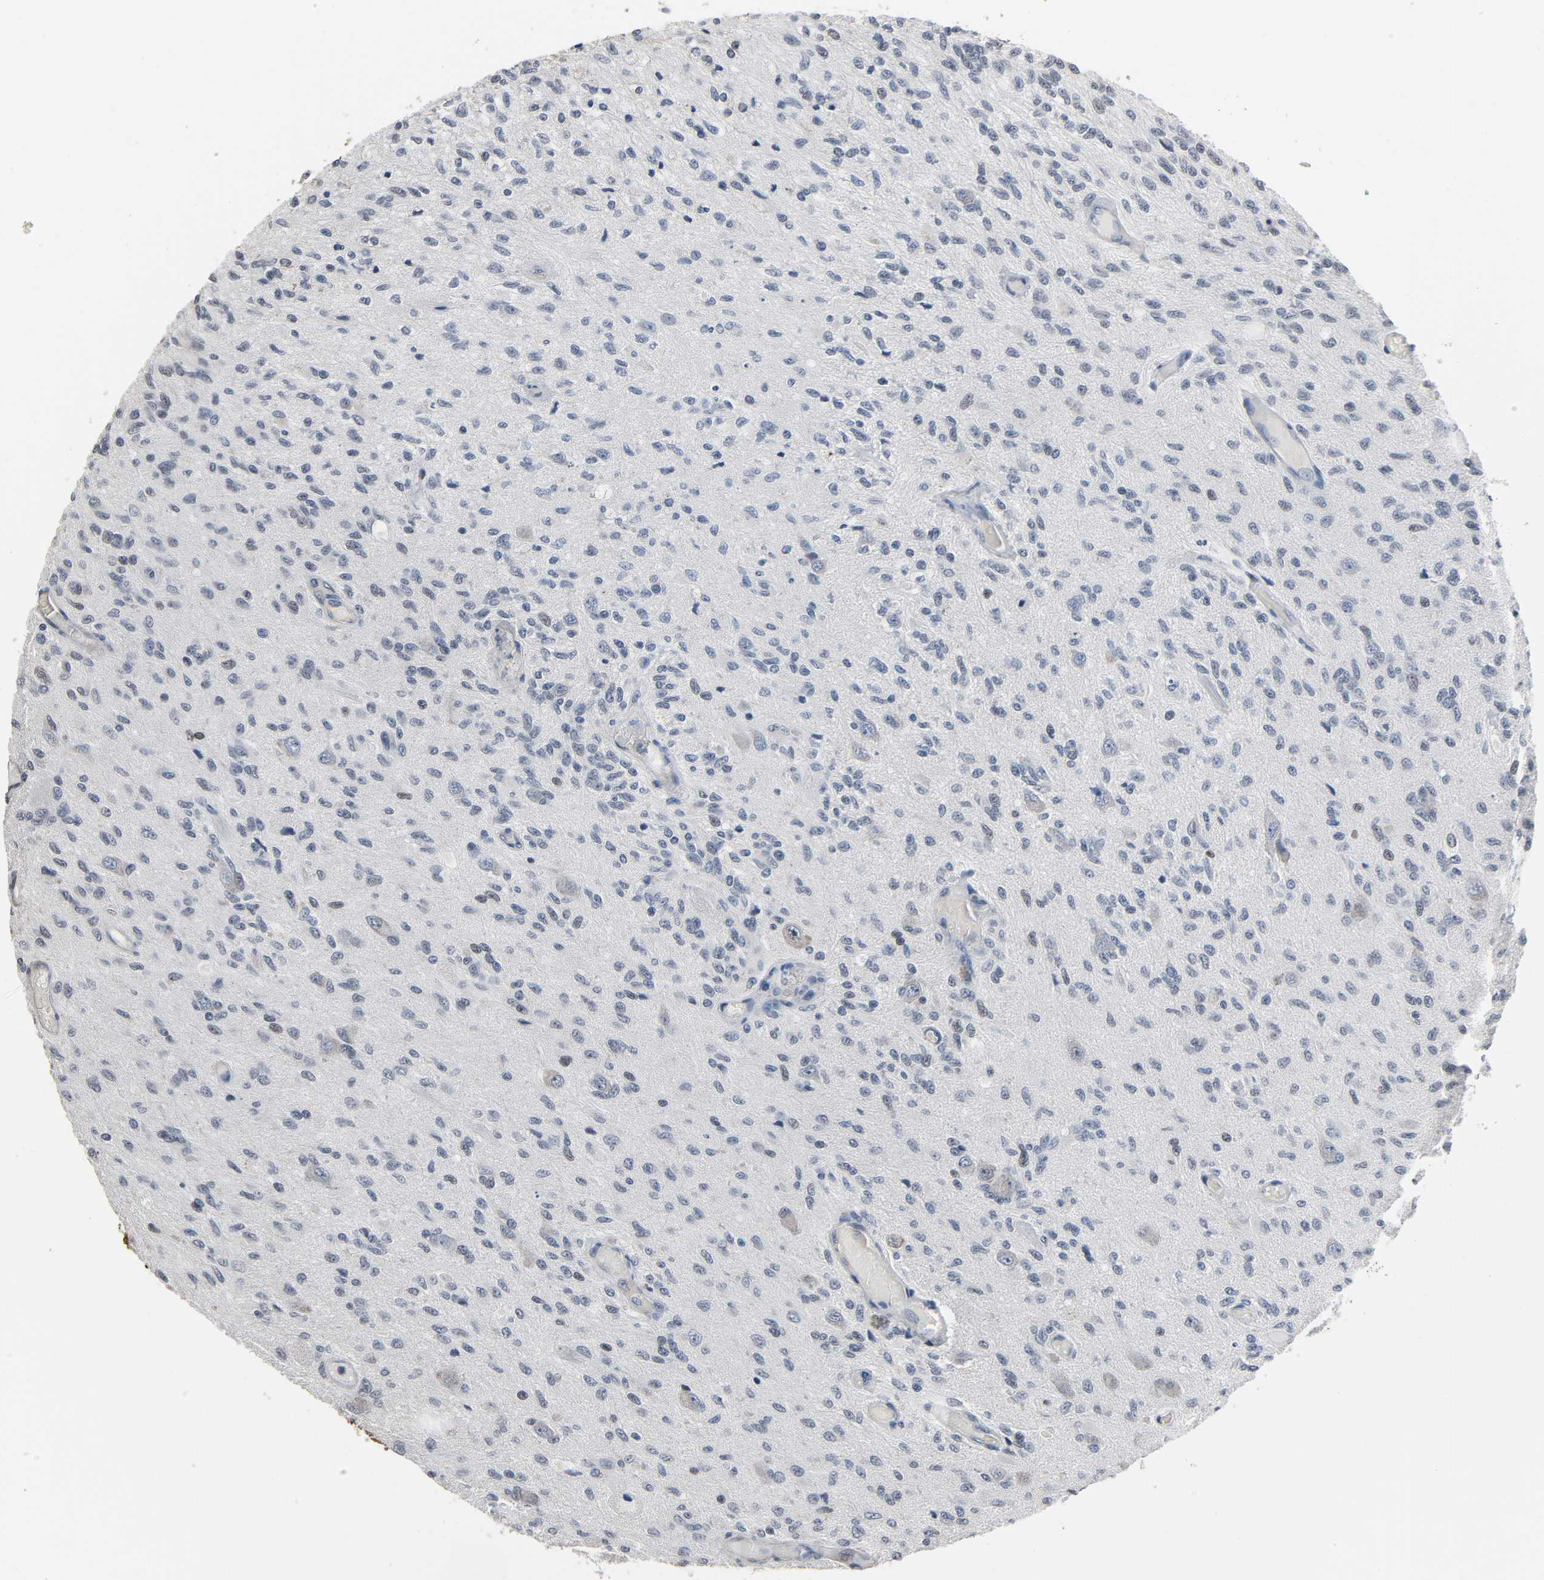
{"staining": {"intensity": "weak", "quantity": "<25%", "location": "nuclear"}, "tissue": "glioma", "cell_type": "Tumor cells", "image_type": "cancer", "snomed": [{"axis": "morphology", "description": "Normal tissue, NOS"}, {"axis": "morphology", "description": "Glioma, malignant, High grade"}, {"axis": "topography", "description": "Cerebral cortex"}], "caption": "An immunohistochemistry image of glioma is shown. There is no staining in tumor cells of glioma. Nuclei are stained in blue.", "gene": "SOX6", "patient": {"sex": "male", "age": 77}}